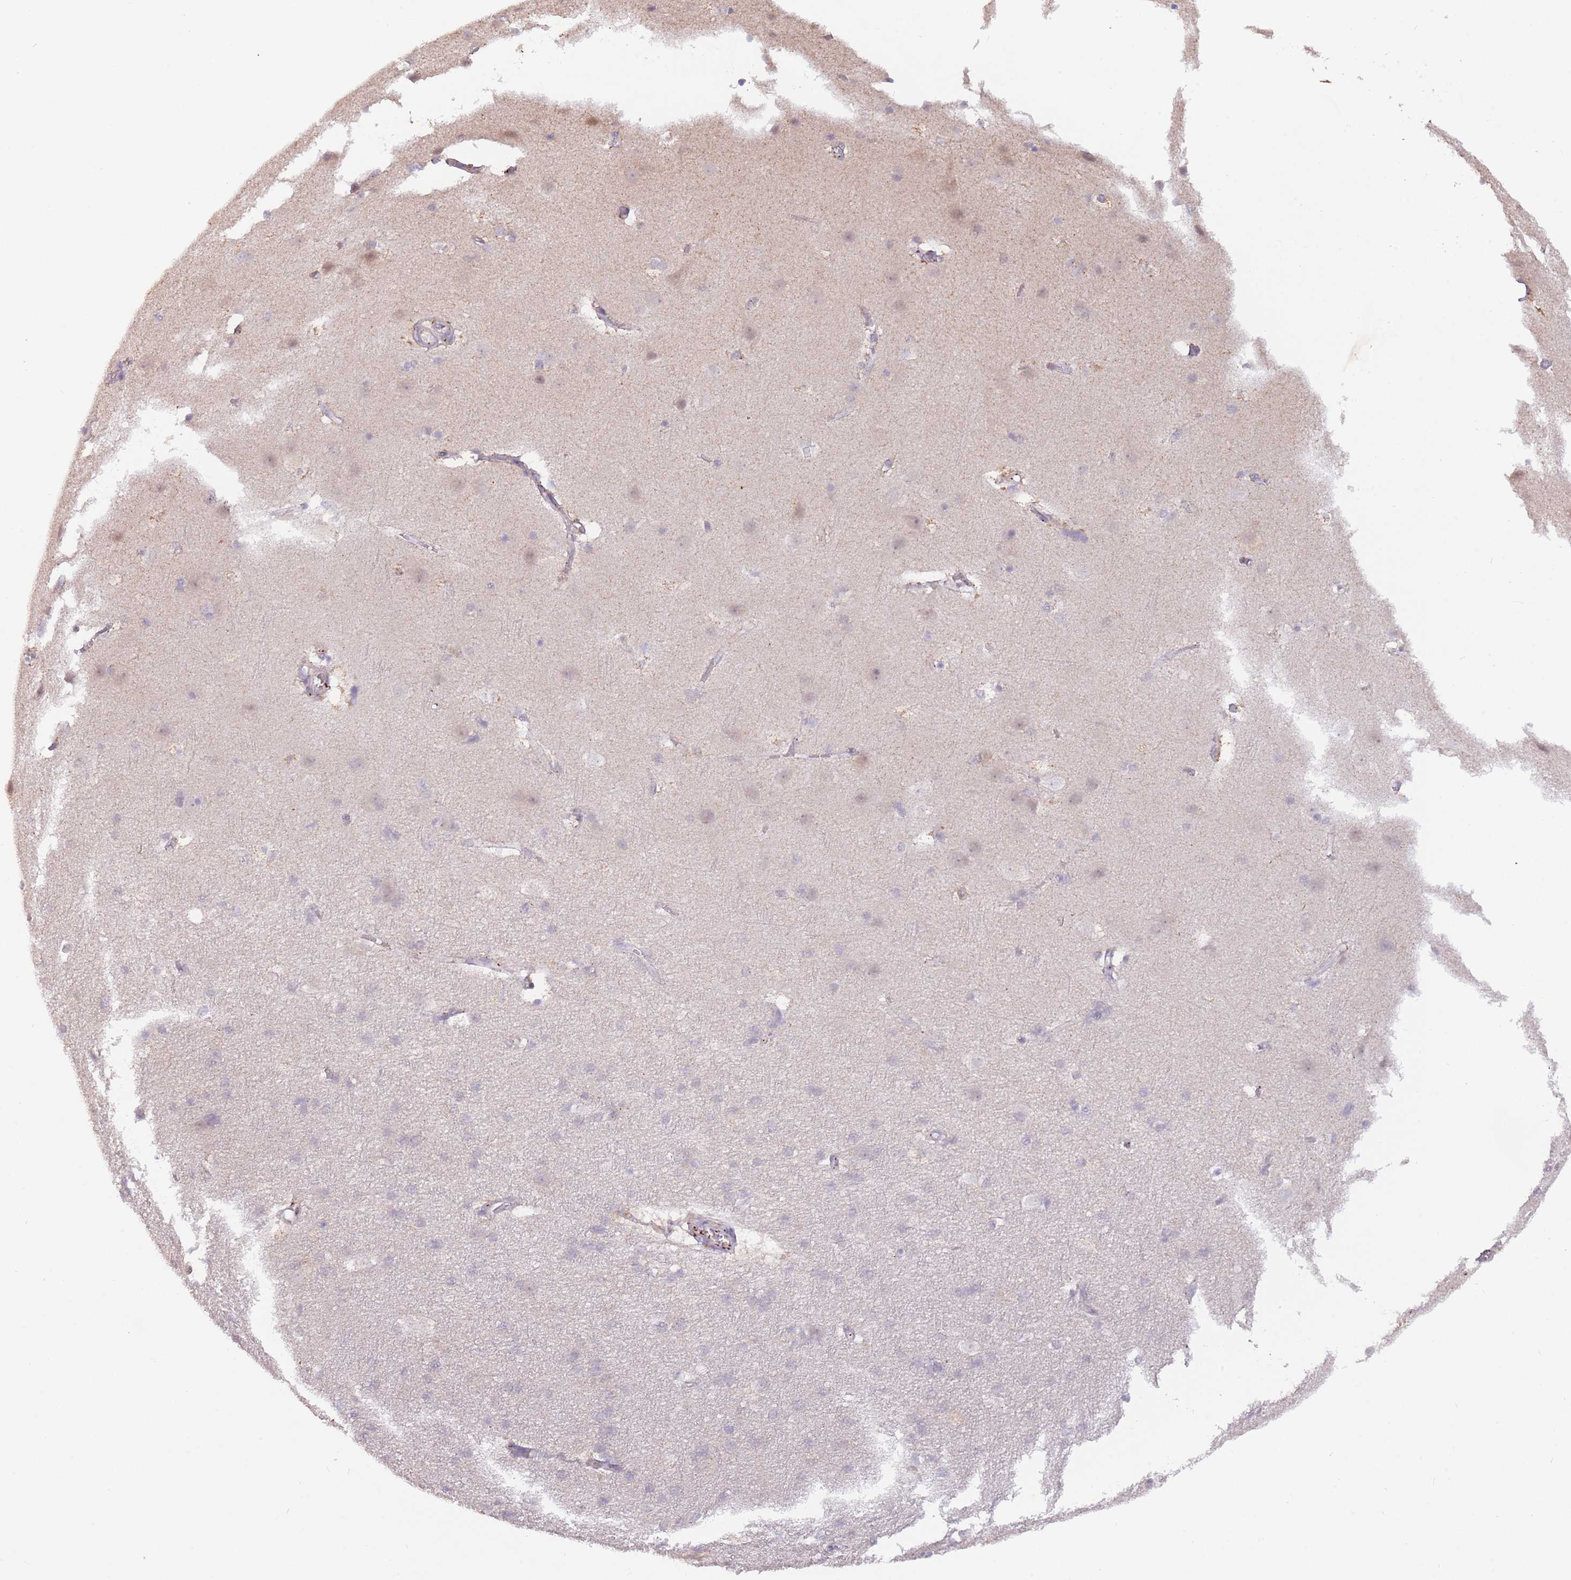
{"staining": {"intensity": "weak", "quantity": "25%-75%", "location": "cytoplasmic/membranous"}, "tissue": "cerebral cortex", "cell_type": "Endothelial cells", "image_type": "normal", "snomed": [{"axis": "morphology", "description": "Normal tissue, NOS"}, {"axis": "topography", "description": "Cerebral cortex"}], "caption": "High-power microscopy captured an immunohistochemistry image of unremarkable cerebral cortex, revealing weak cytoplasmic/membranous expression in about 25%-75% of endothelial cells. (IHC, brightfield microscopy, high magnification).", "gene": "LDHD", "patient": {"sex": "male", "age": 54}}